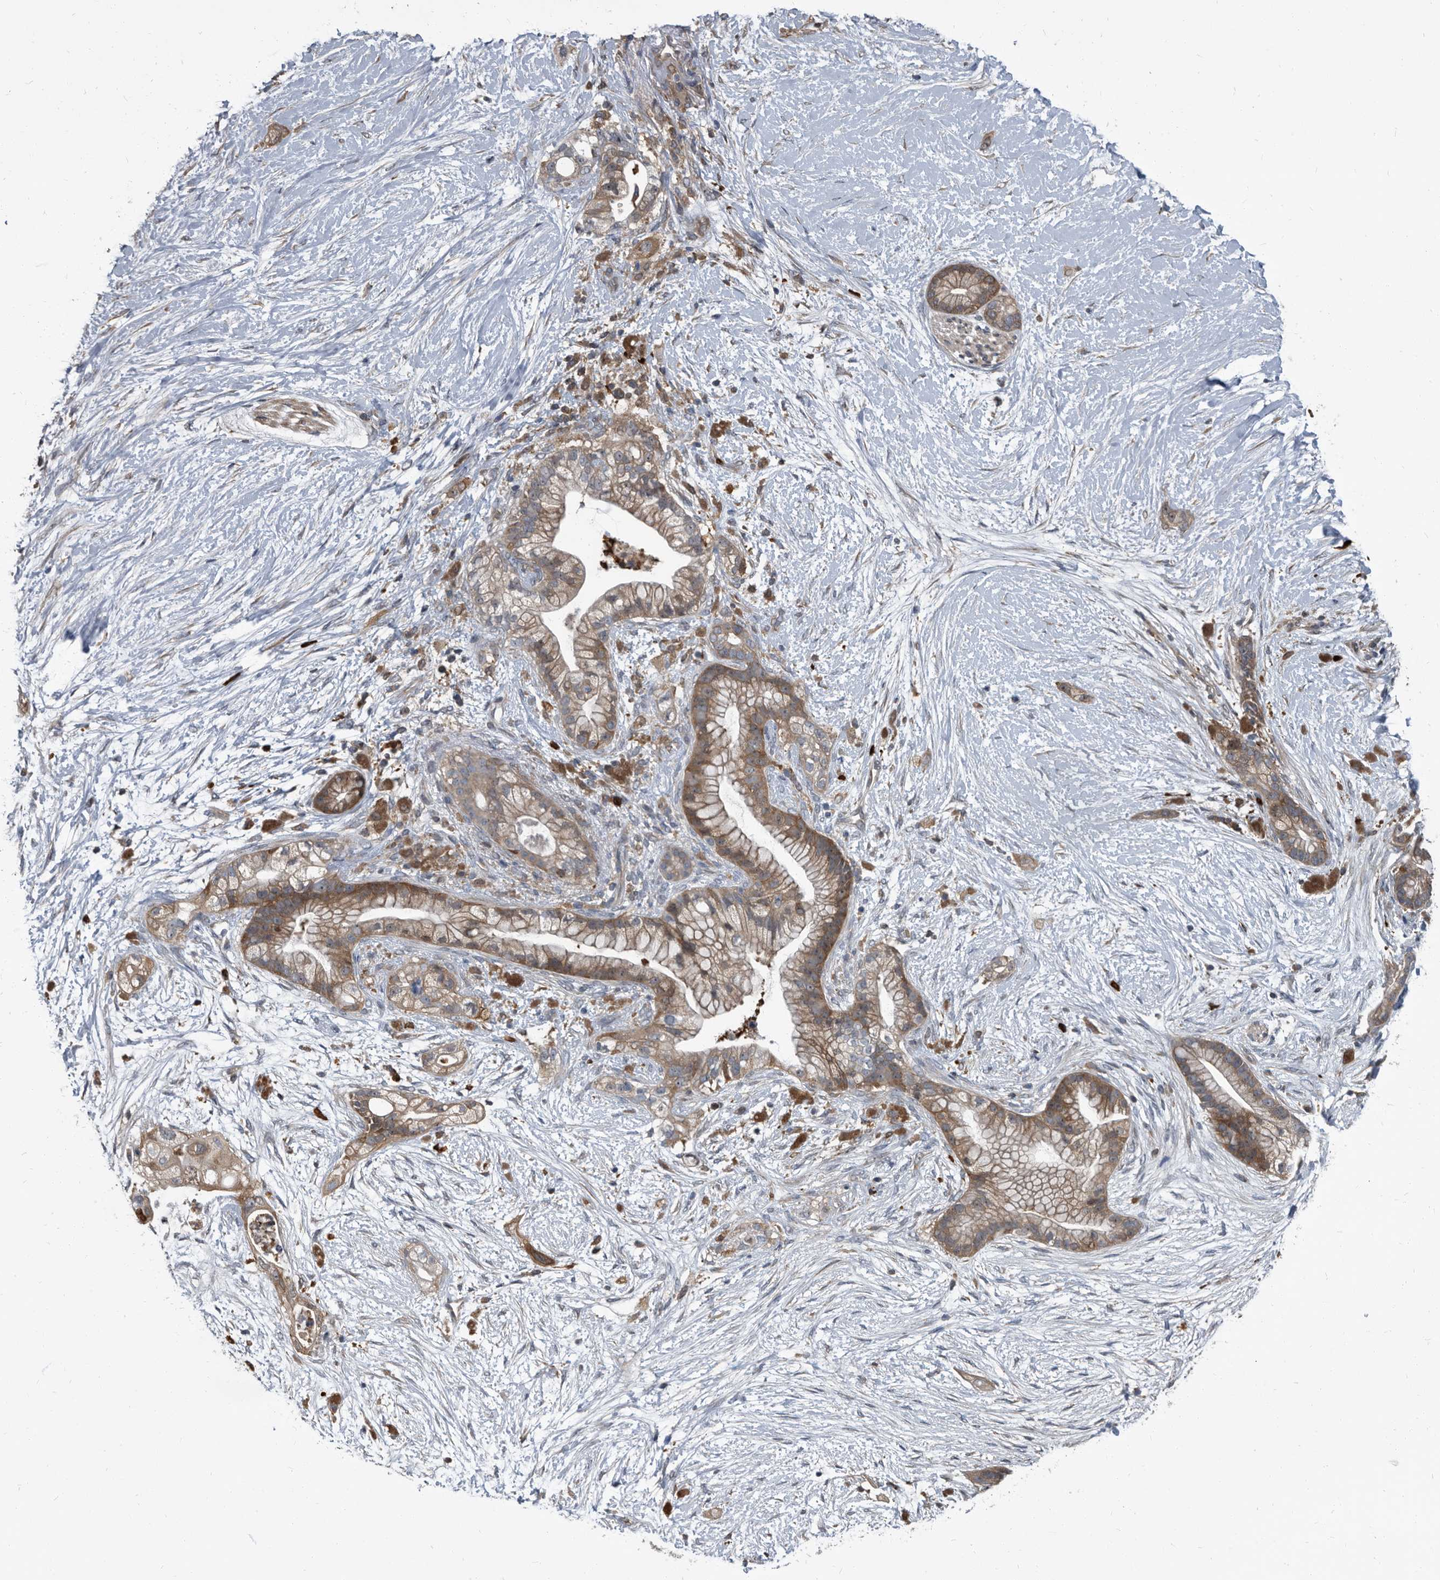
{"staining": {"intensity": "moderate", "quantity": ">75%", "location": "cytoplasmic/membranous"}, "tissue": "pancreatic cancer", "cell_type": "Tumor cells", "image_type": "cancer", "snomed": [{"axis": "morphology", "description": "Adenocarcinoma, NOS"}, {"axis": "topography", "description": "Pancreas"}], "caption": "This image reveals pancreatic cancer (adenocarcinoma) stained with immunohistochemistry to label a protein in brown. The cytoplasmic/membranous of tumor cells show moderate positivity for the protein. Nuclei are counter-stained blue.", "gene": "CDV3", "patient": {"sex": "male", "age": 53}}